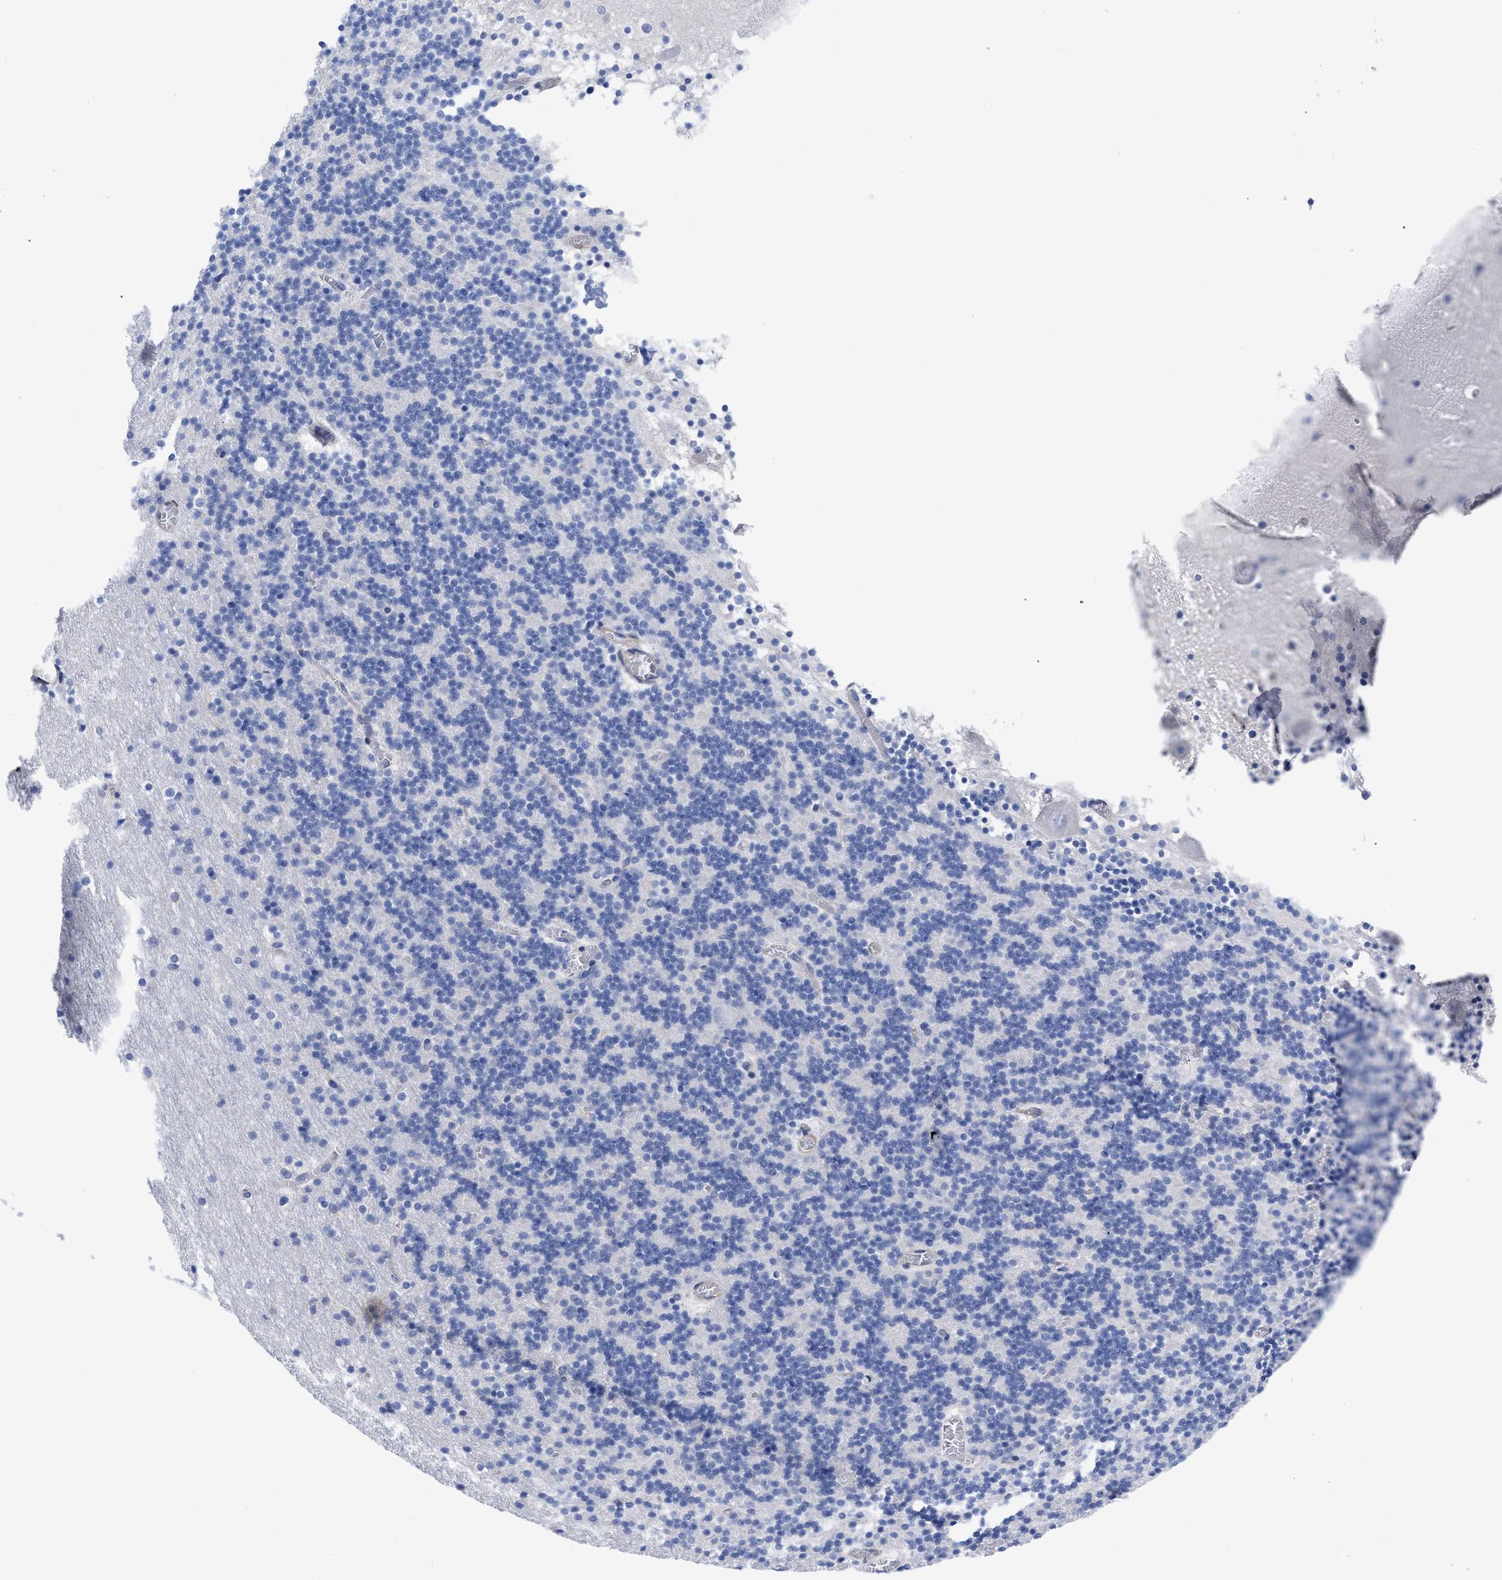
{"staining": {"intensity": "negative", "quantity": "none", "location": "none"}, "tissue": "cerebellum", "cell_type": "Cells in granular layer", "image_type": "normal", "snomed": [{"axis": "morphology", "description": "Normal tissue, NOS"}, {"axis": "topography", "description": "Cerebellum"}], "caption": "Immunohistochemical staining of benign cerebellum shows no significant staining in cells in granular layer.", "gene": "IRAG2", "patient": {"sex": "male", "age": 45}}